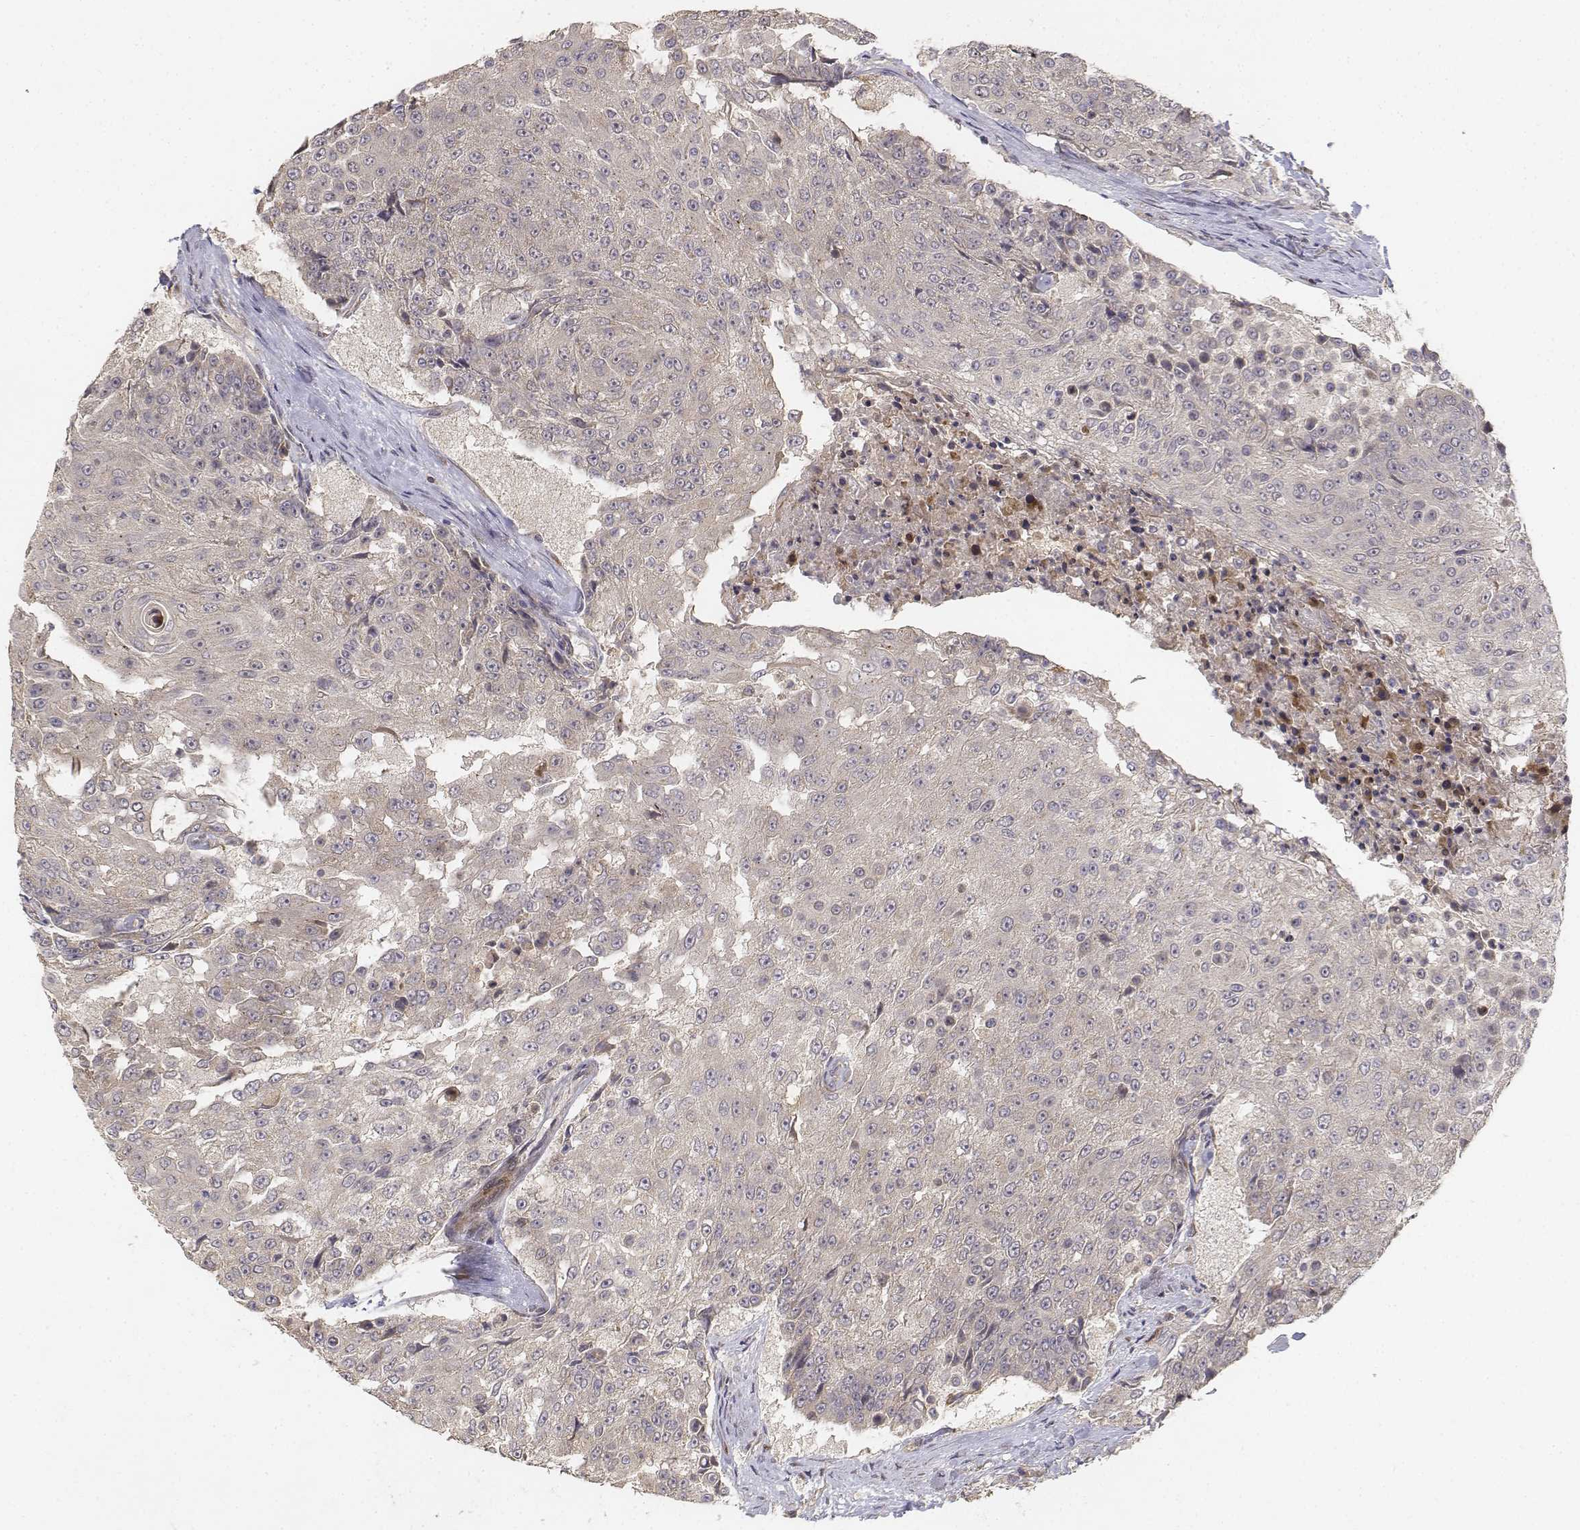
{"staining": {"intensity": "negative", "quantity": "none", "location": "none"}, "tissue": "urothelial cancer", "cell_type": "Tumor cells", "image_type": "cancer", "snomed": [{"axis": "morphology", "description": "Urothelial carcinoma, High grade"}, {"axis": "topography", "description": "Urinary bladder"}], "caption": "High power microscopy histopathology image of an immunohistochemistry image of urothelial cancer, revealing no significant expression in tumor cells.", "gene": "FBXO21", "patient": {"sex": "female", "age": 63}}